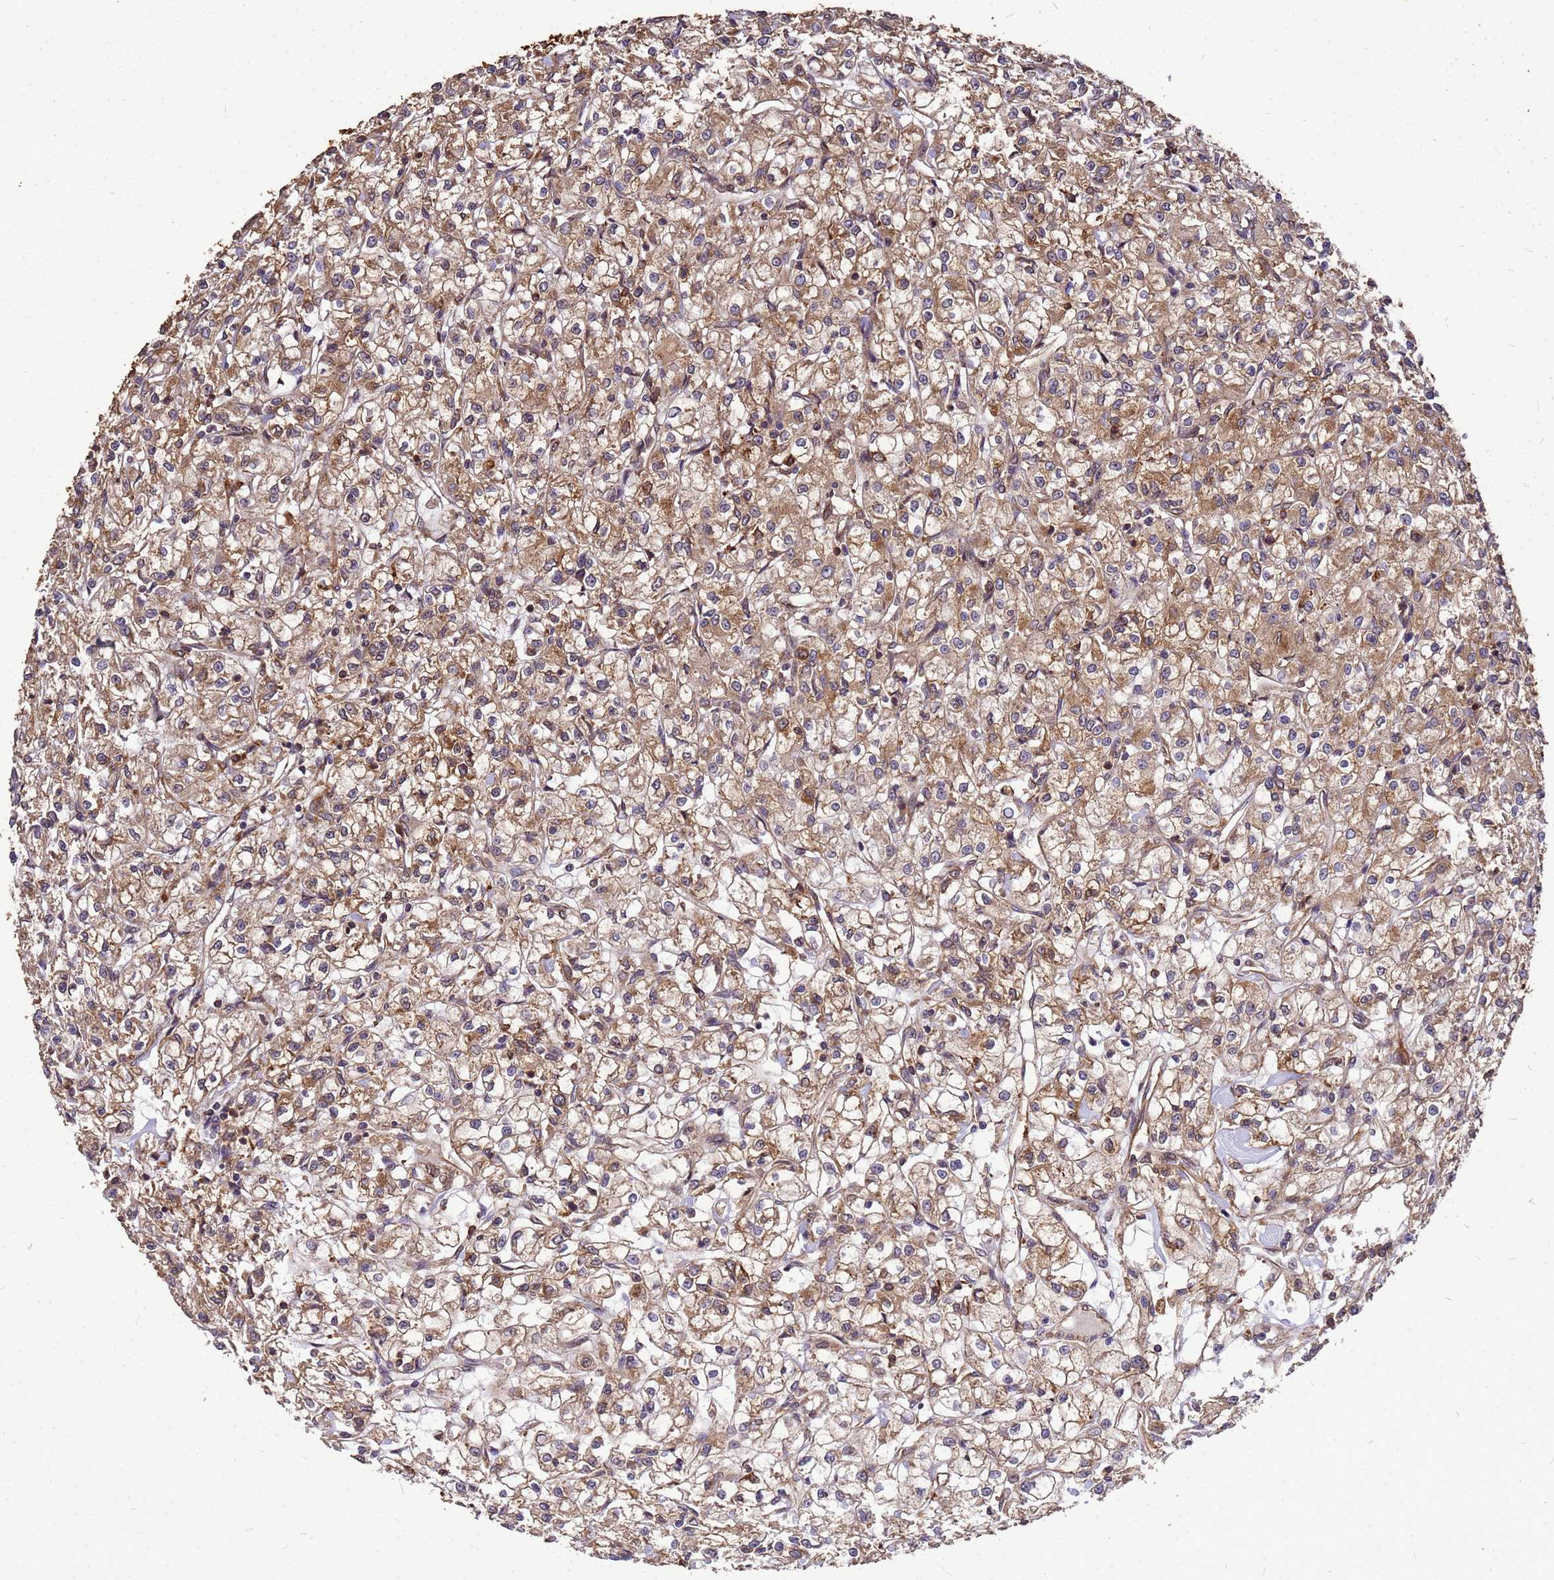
{"staining": {"intensity": "moderate", "quantity": ">75%", "location": "cytoplasmic/membranous"}, "tissue": "renal cancer", "cell_type": "Tumor cells", "image_type": "cancer", "snomed": [{"axis": "morphology", "description": "Adenocarcinoma, NOS"}, {"axis": "topography", "description": "Kidney"}], "caption": "DAB immunohistochemical staining of renal adenocarcinoma demonstrates moderate cytoplasmic/membranous protein expression in about >75% of tumor cells.", "gene": "ZNF618", "patient": {"sex": "female", "age": 59}}